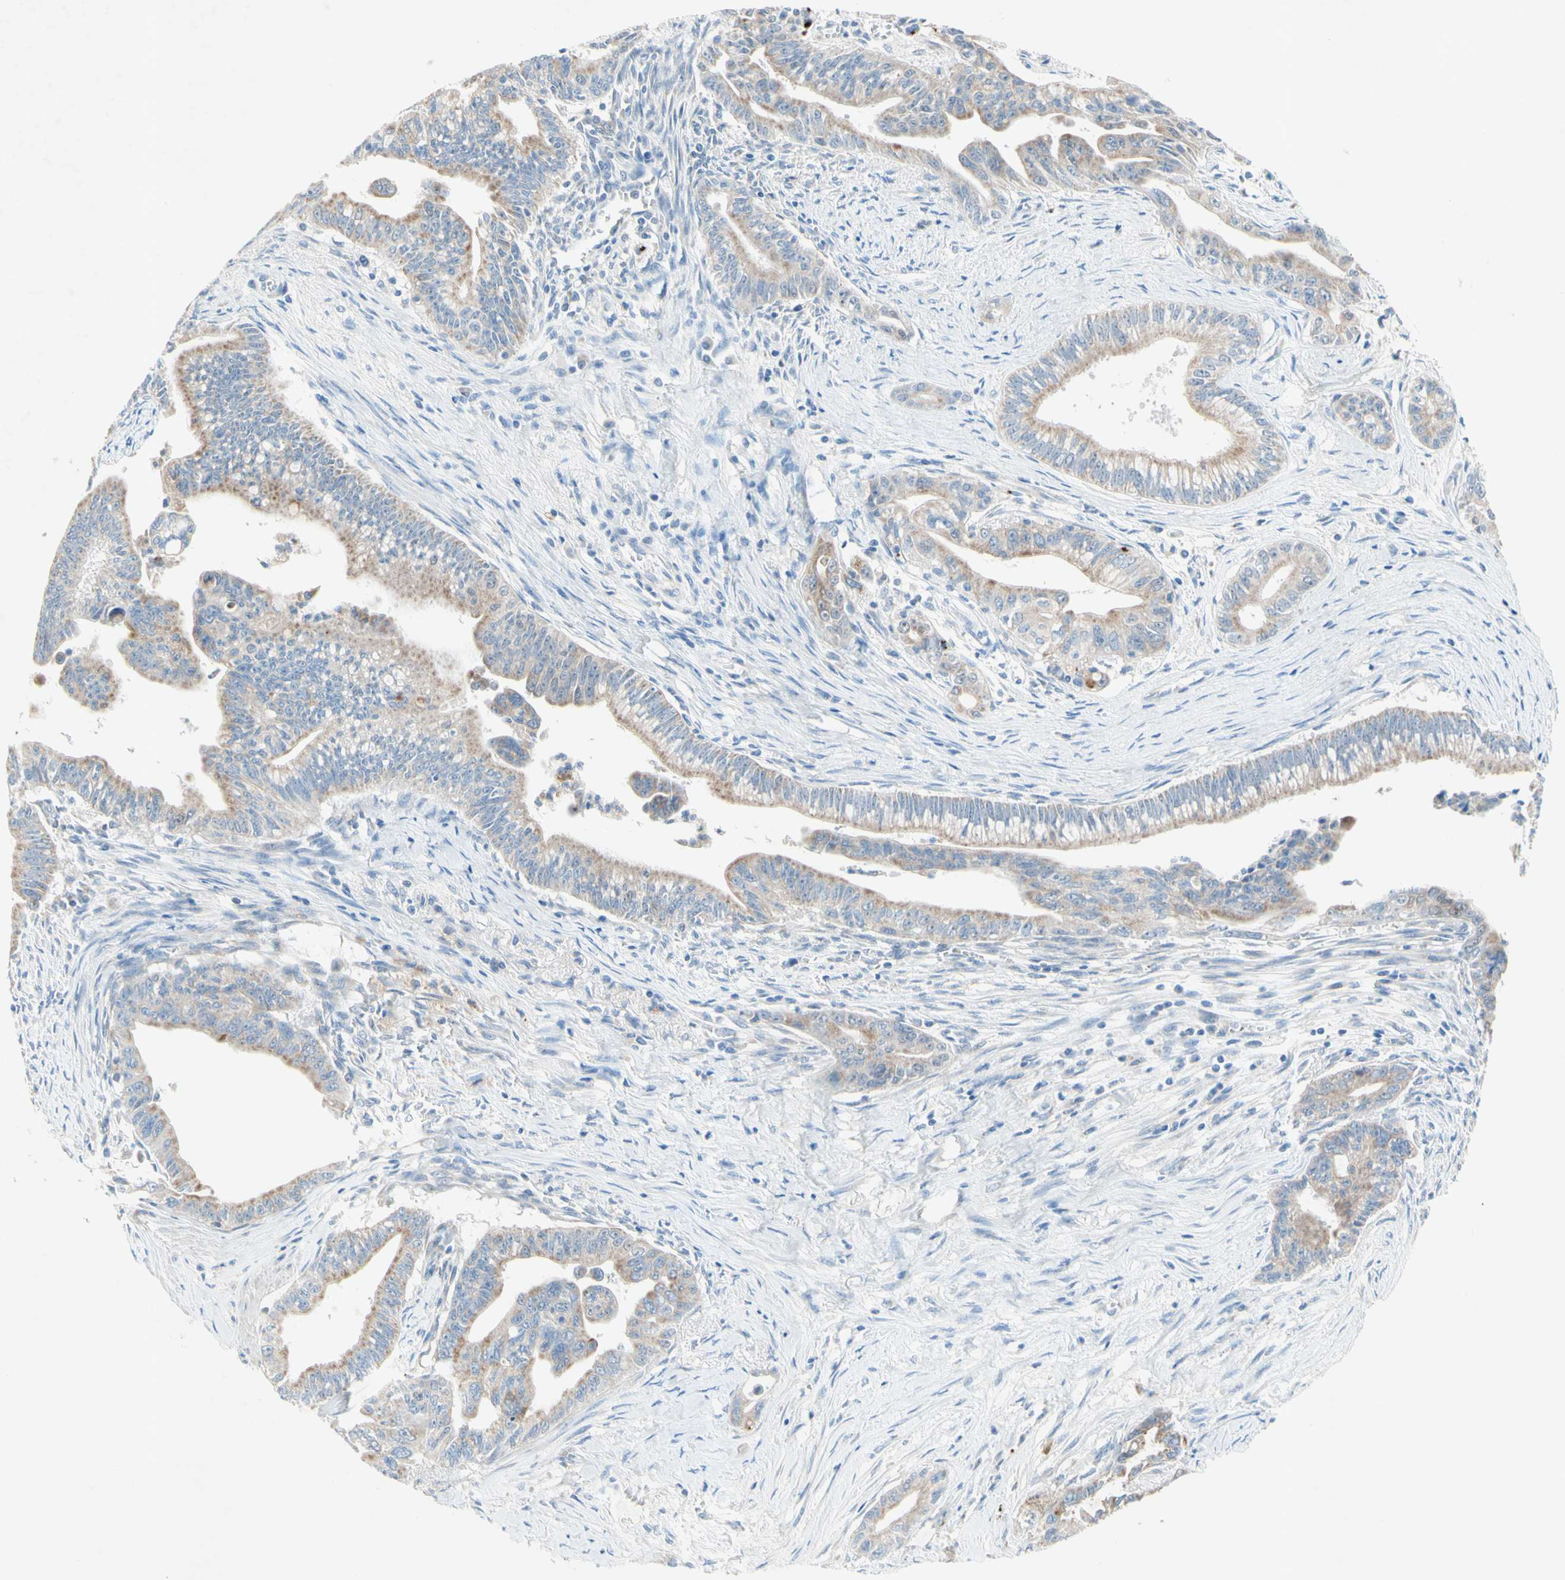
{"staining": {"intensity": "weak", "quantity": ">75%", "location": "cytoplasmic/membranous"}, "tissue": "pancreatic cancer", "cell_type": "Tumor cells", "image_type": "cancer", "snomed": [{"axis": "morphology", "description": "Adenocarcinoma, NOS"}, {"axis": "topography", "description": "Pancreas"}], "caption": "Tumor cells demonstrate low levels of weak cytoplasmic/membranous expression in about >75% of cells in human pancreatic cancer (adenocarcinoma). (DAB IHC with brightfield microscopy, high magnification).", "gene": "MFF", "patient": {"sex": "male", "age": 70}}